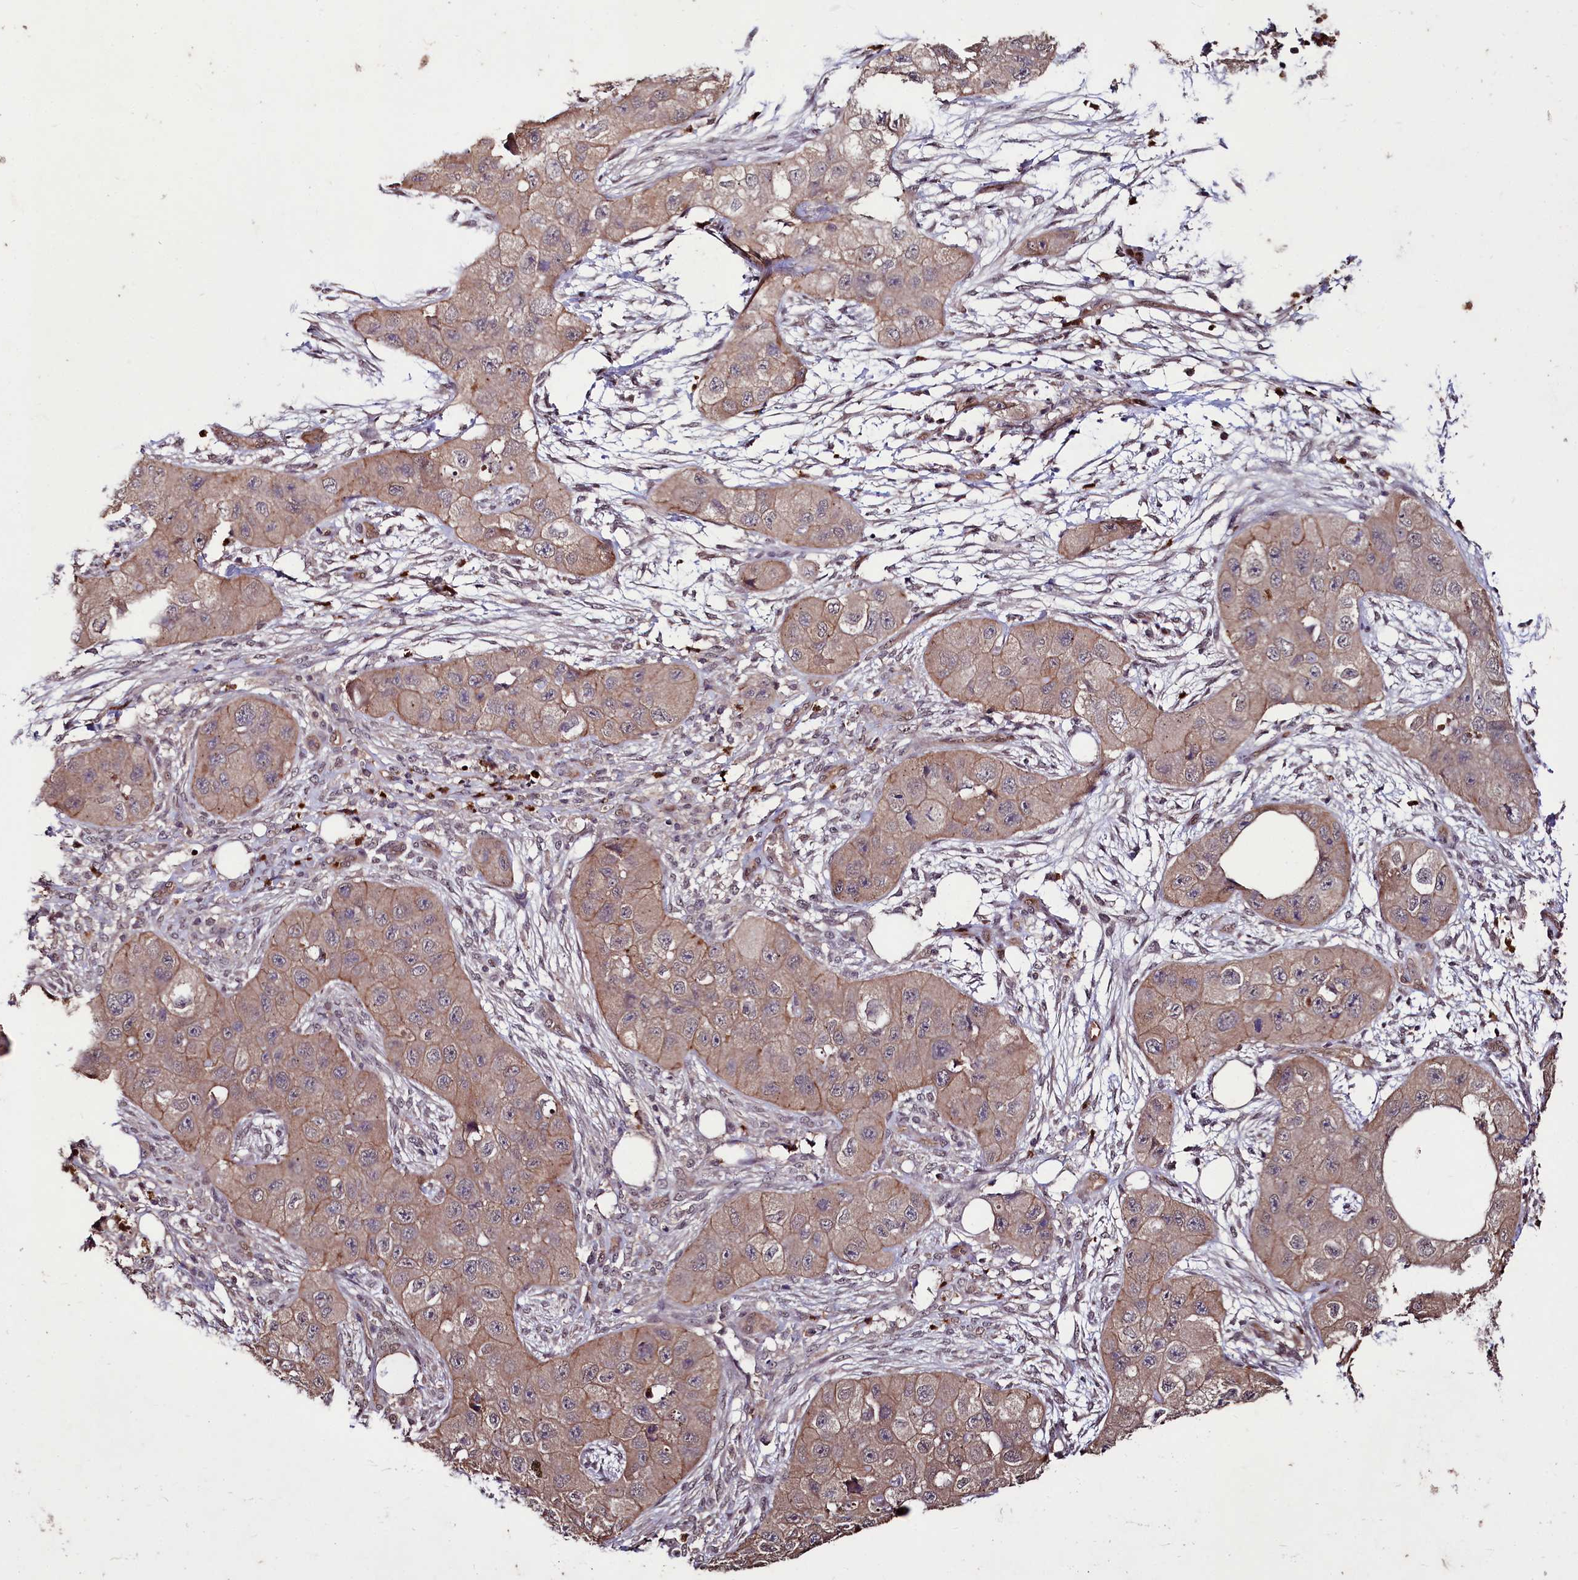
{"staining": {"intensity": "weak", "quantity": "25%-75%", "location": "cytoplasmic/membranous"}, "tissue": "skin cancer", "cell_type": "Tumor cells", "image_type": "cancer", "snomed": [{"axis": "morphology", "description": "Squamous cell carcinoma, NOS"}, {"axis": "topography", "description": "Skin"}, {"axis": "topography", "description": "Subcutis"}], "caption": "DAB (3,3'-diaminobenzidine) immunohistochemical staining of human skin cancer (squamous cell carcinoma) shows weak cytoplasmic/membranous protein staining in about 25%-75% of tumor cells.", "gene": "KLRB1", "patient": {"sex": "male", "age": 73}}